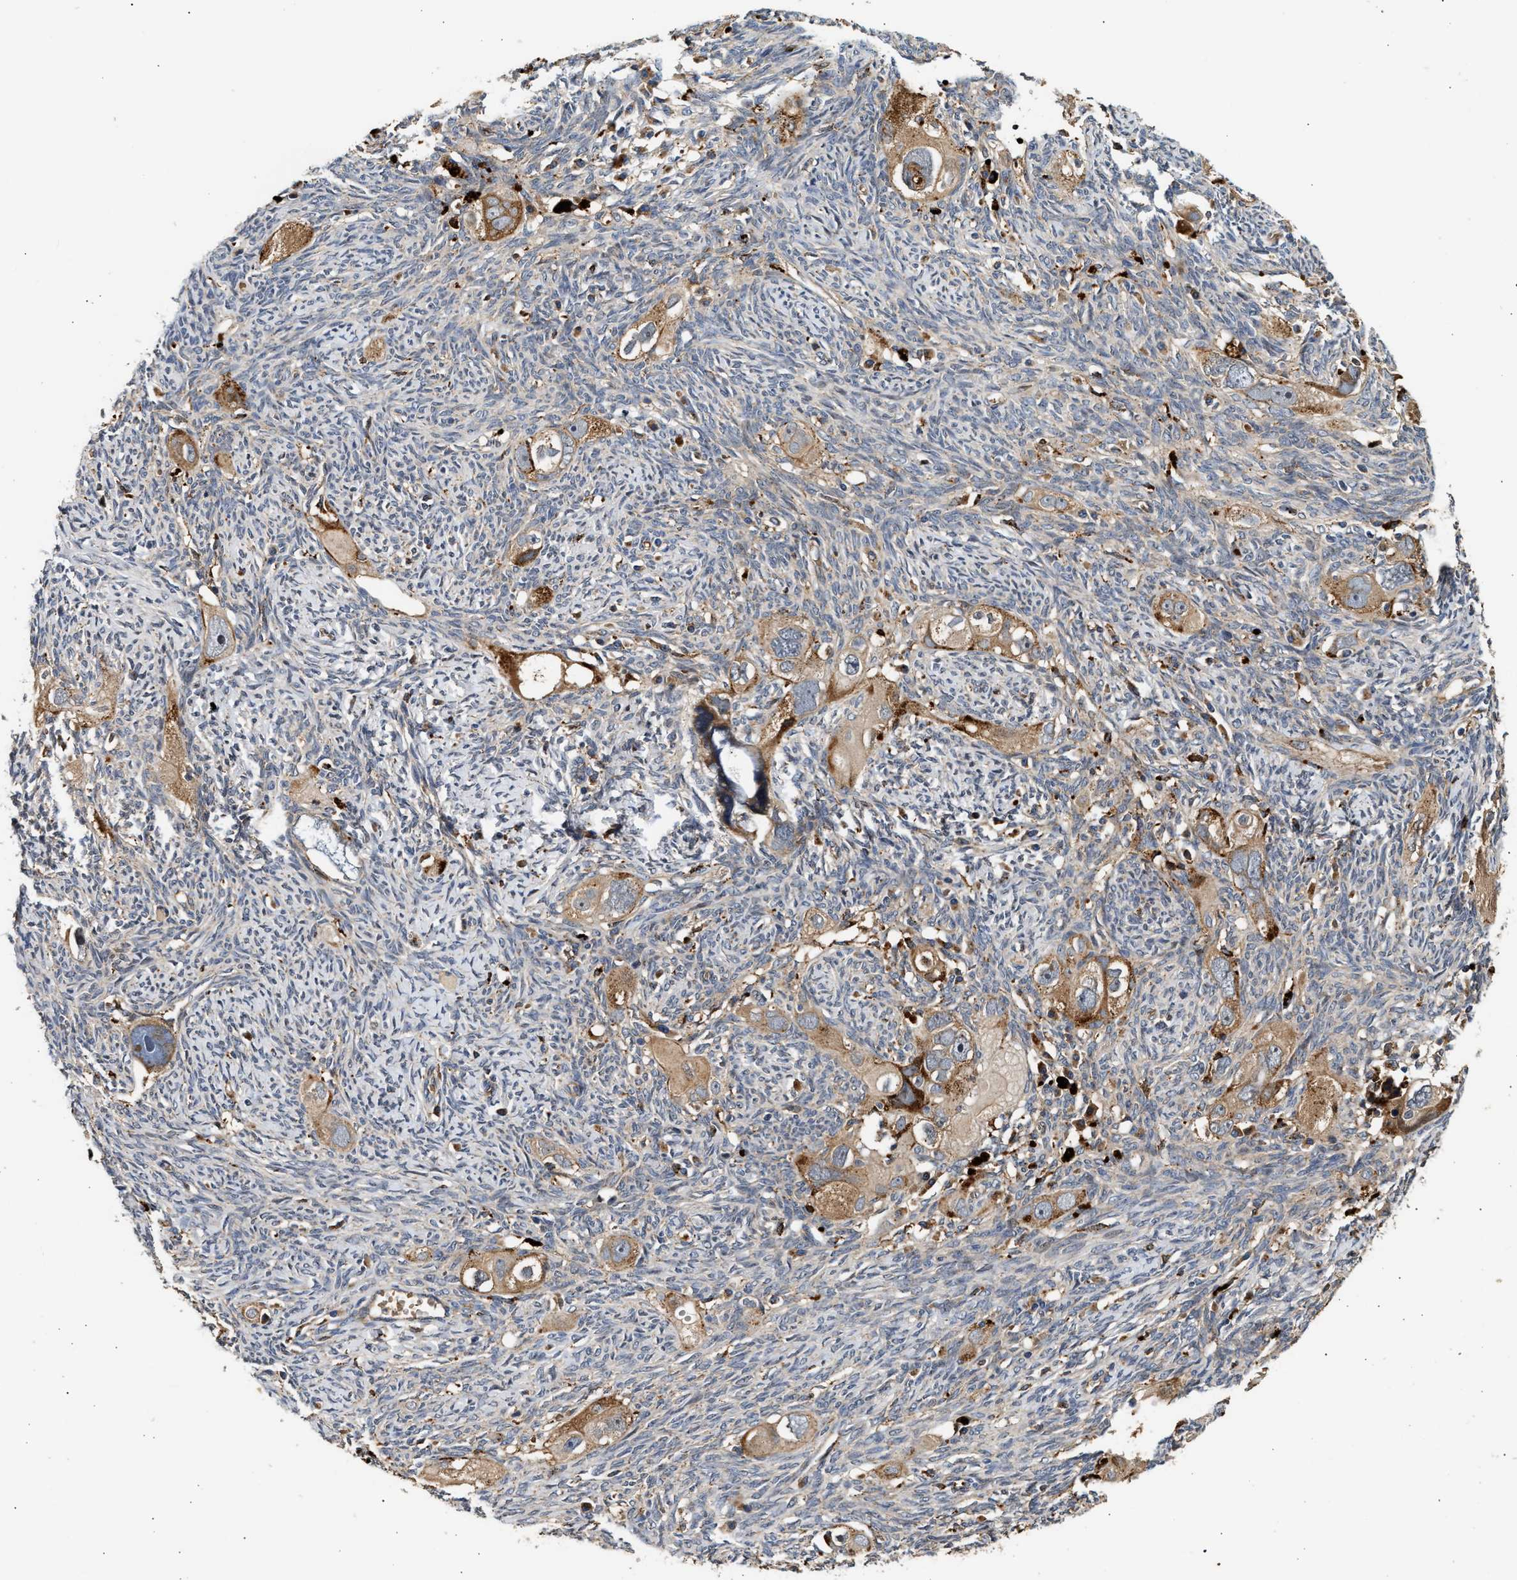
{"staining": {"intensity": "moderate", "quantity": ">75%", "location": "cytoplasmic/membranous"}, "tissue": "ovarian cancer", "cell_type": "Tumor cells", "image_type": "cancer", "snomed": [{"axis": "morphology", "description": "Normal tissue, NOS"}, {"axis": "morphology", "description": "Cystadenocarcinoma, serous, NOS"}, {"axis": "topography", "description": "Ovary"}], "caption": "Ovarian serous cystadenocarcinoma tissue exhibits moderate cytoplasmic/membranous staining in approximately >75% of tumor cells, visualized by immunohistochemistry. Immunohistochemistry stains the protein of interest in brown and the nuclei are stained blue.", "gene": "PLD3", "patient": {"sex": "female", "age": 62}}